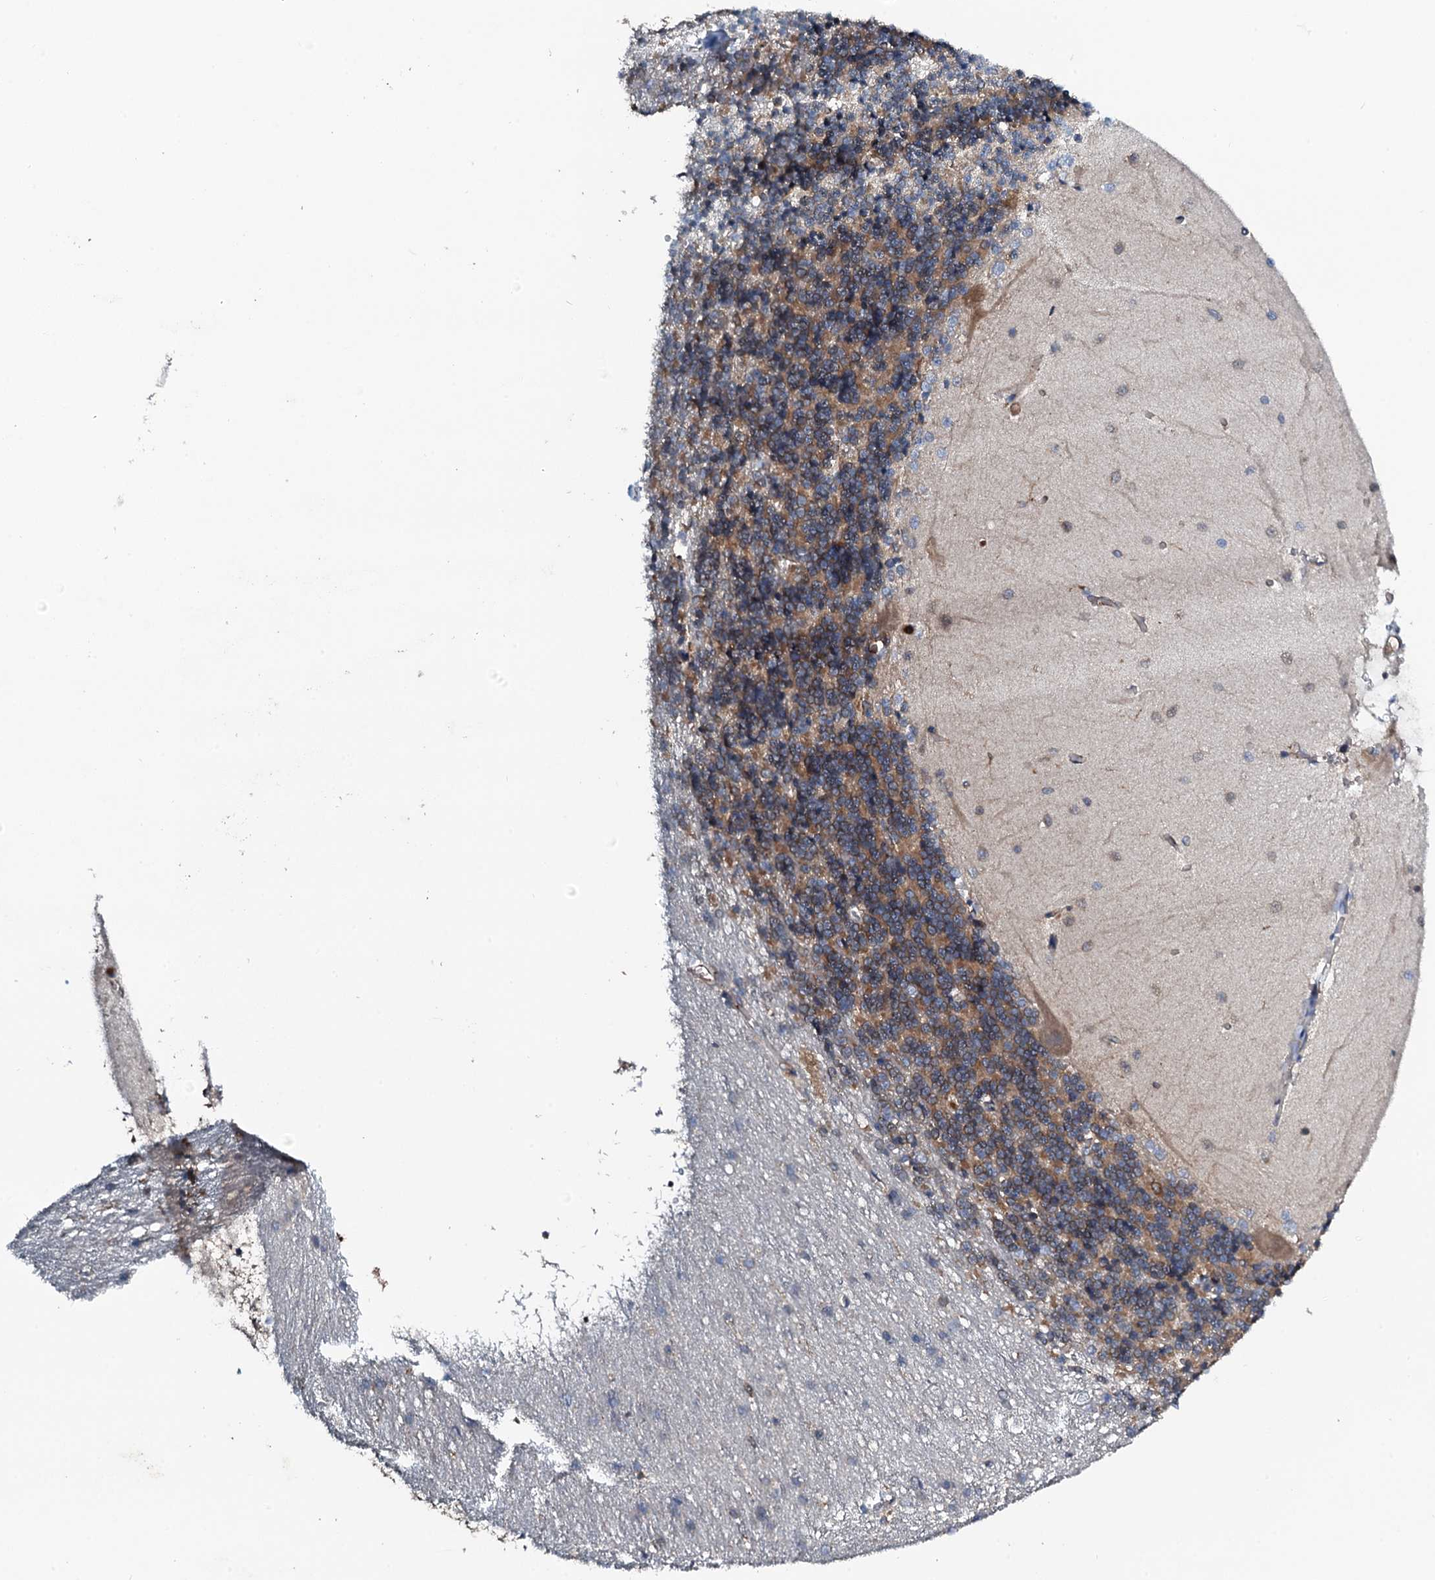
{"staining": {"intensity": "moderate", "quantity": "25%-75%", "location": "cytoplasmic/membranous"}, "tissue": "cerebellum", "cell_type": "Cells in granular layer", "image_type": "normal", "snomed": [{"axis": "morphology", "description": "Normal tissue, NOS"}, {"axis": "topography", "description": "Cerebellum"}], "caption": "This histopathology image displays immunohistochemistry (IHC) staining of benign cerebellum, with medium moderate cytoplasmic/membranous staining in approximately 25%-75% of cells in granular layer.", "gene": "GRK2", "patient": {"sex": "male", "age": 37}}